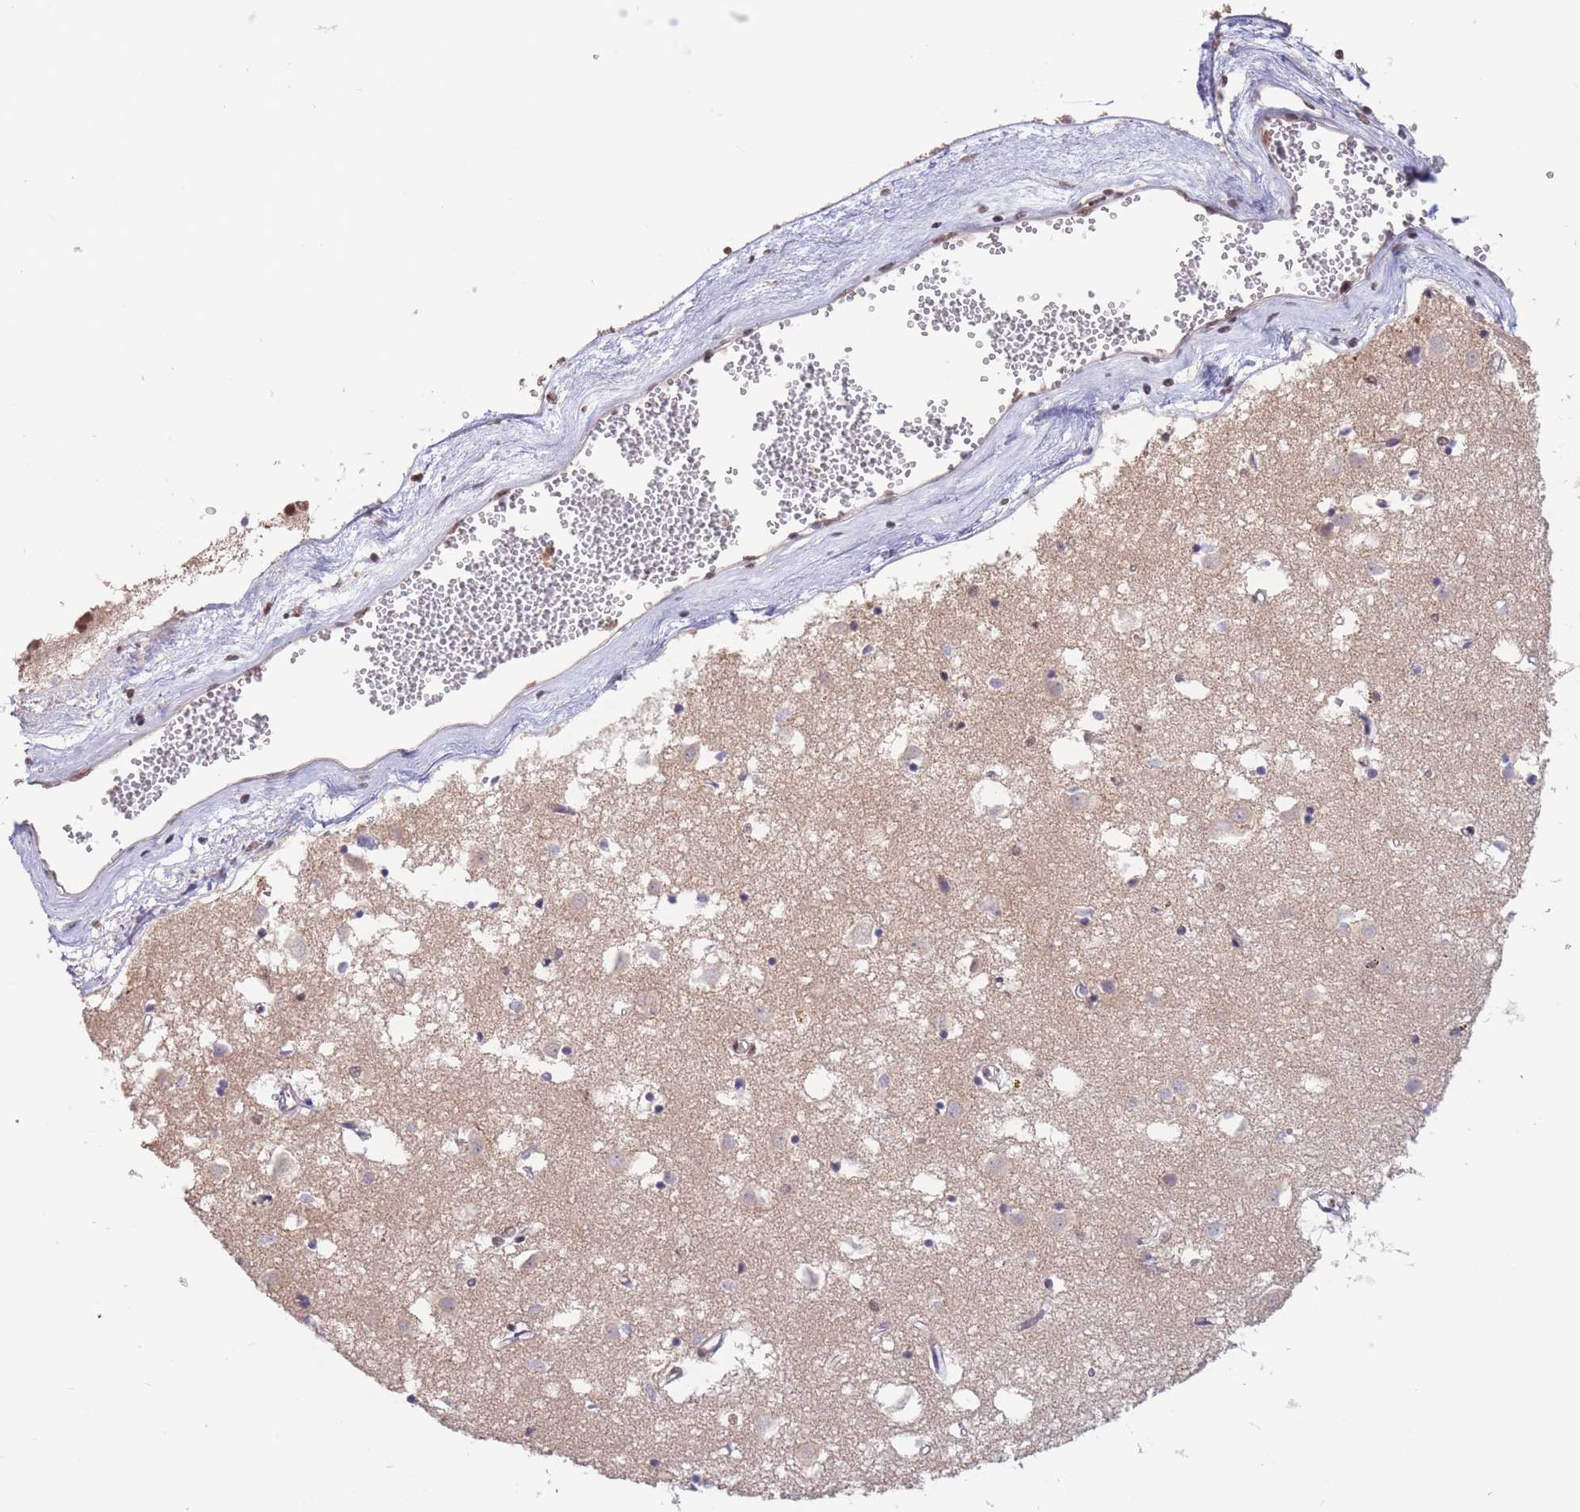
{"staining": {"intensity": "moderate", "quantity": "<25%", "location": "nuclear"}, "tissue": "caudate", "cell_type": "Glial cells", "image_type": "normal", "snomed": [{"axis": "morphology", "description": "Normal tissue, NOS"}, {"axis": "topography", "description": "Lateral ventricle wall"}], "caption": "The image displays immunohistochemical staining of unremarkable caudate. There is moderate nuclear expression is identified in about <25% of glial cells.", "gene": "SMAD9", "patient": {"sex": "male", "age": 70}}